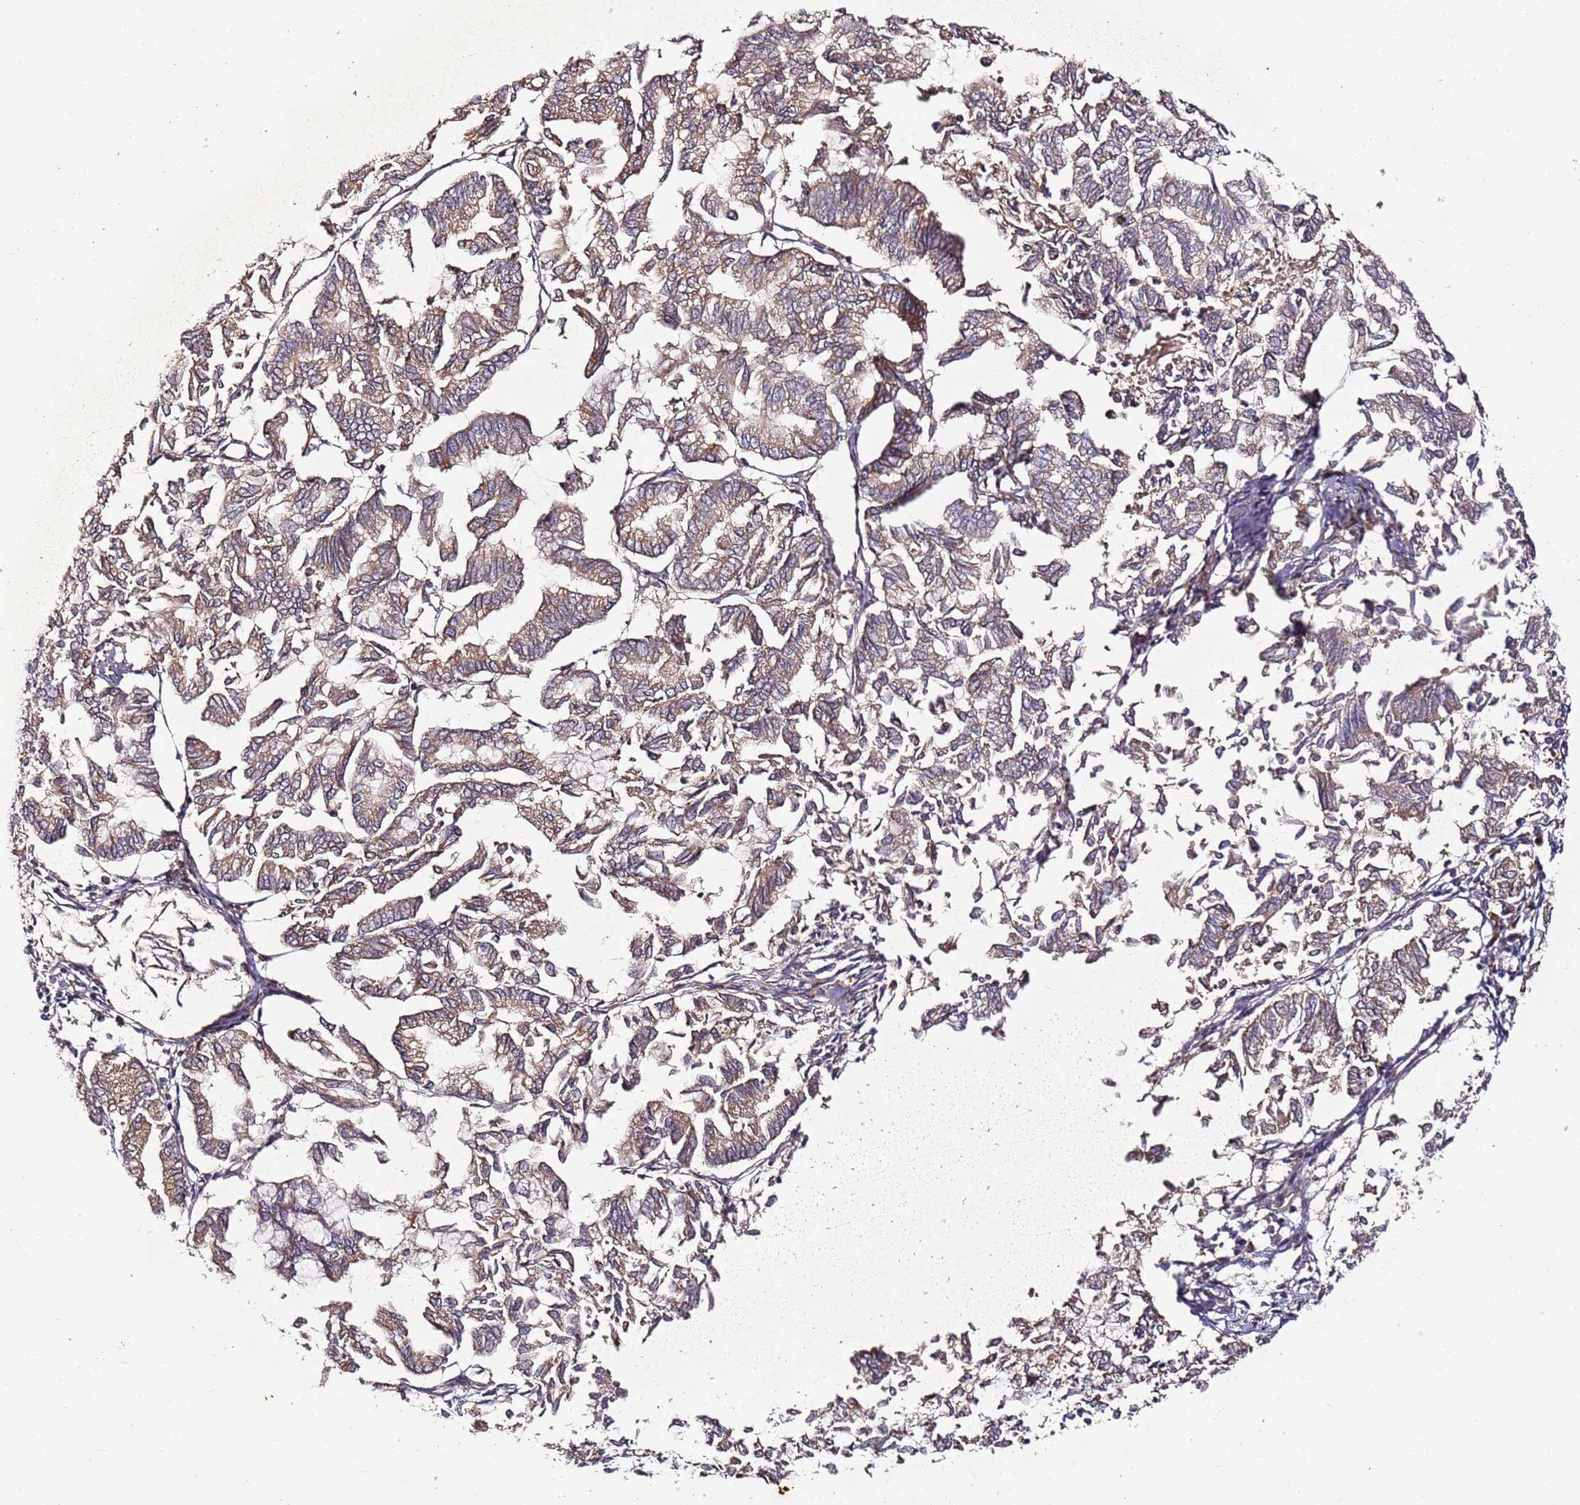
{"staining": {"intensity": "moderate", "quantity": ">75%", "location": "cytoplasmic/membranous"}, "tissue": "endometrial cancer", "cell_type": "Tumor cells", "image_type": "cancer", "snomed": [{"axis": "morphology", "description": "Adenocarcinoma, NOS"}, {"axis": "topography", "description": "Endometrium"}], "caption": "A brown stain shows moderate cytoplasmic/membranous staining of a protein in human endometrial adenocarcinoma tumor cells. (DAB IHC with brightfield microscopy, high magnification).", "gene": "KRTAP21-3", "patient": {"sex": "female", "age": 79}}